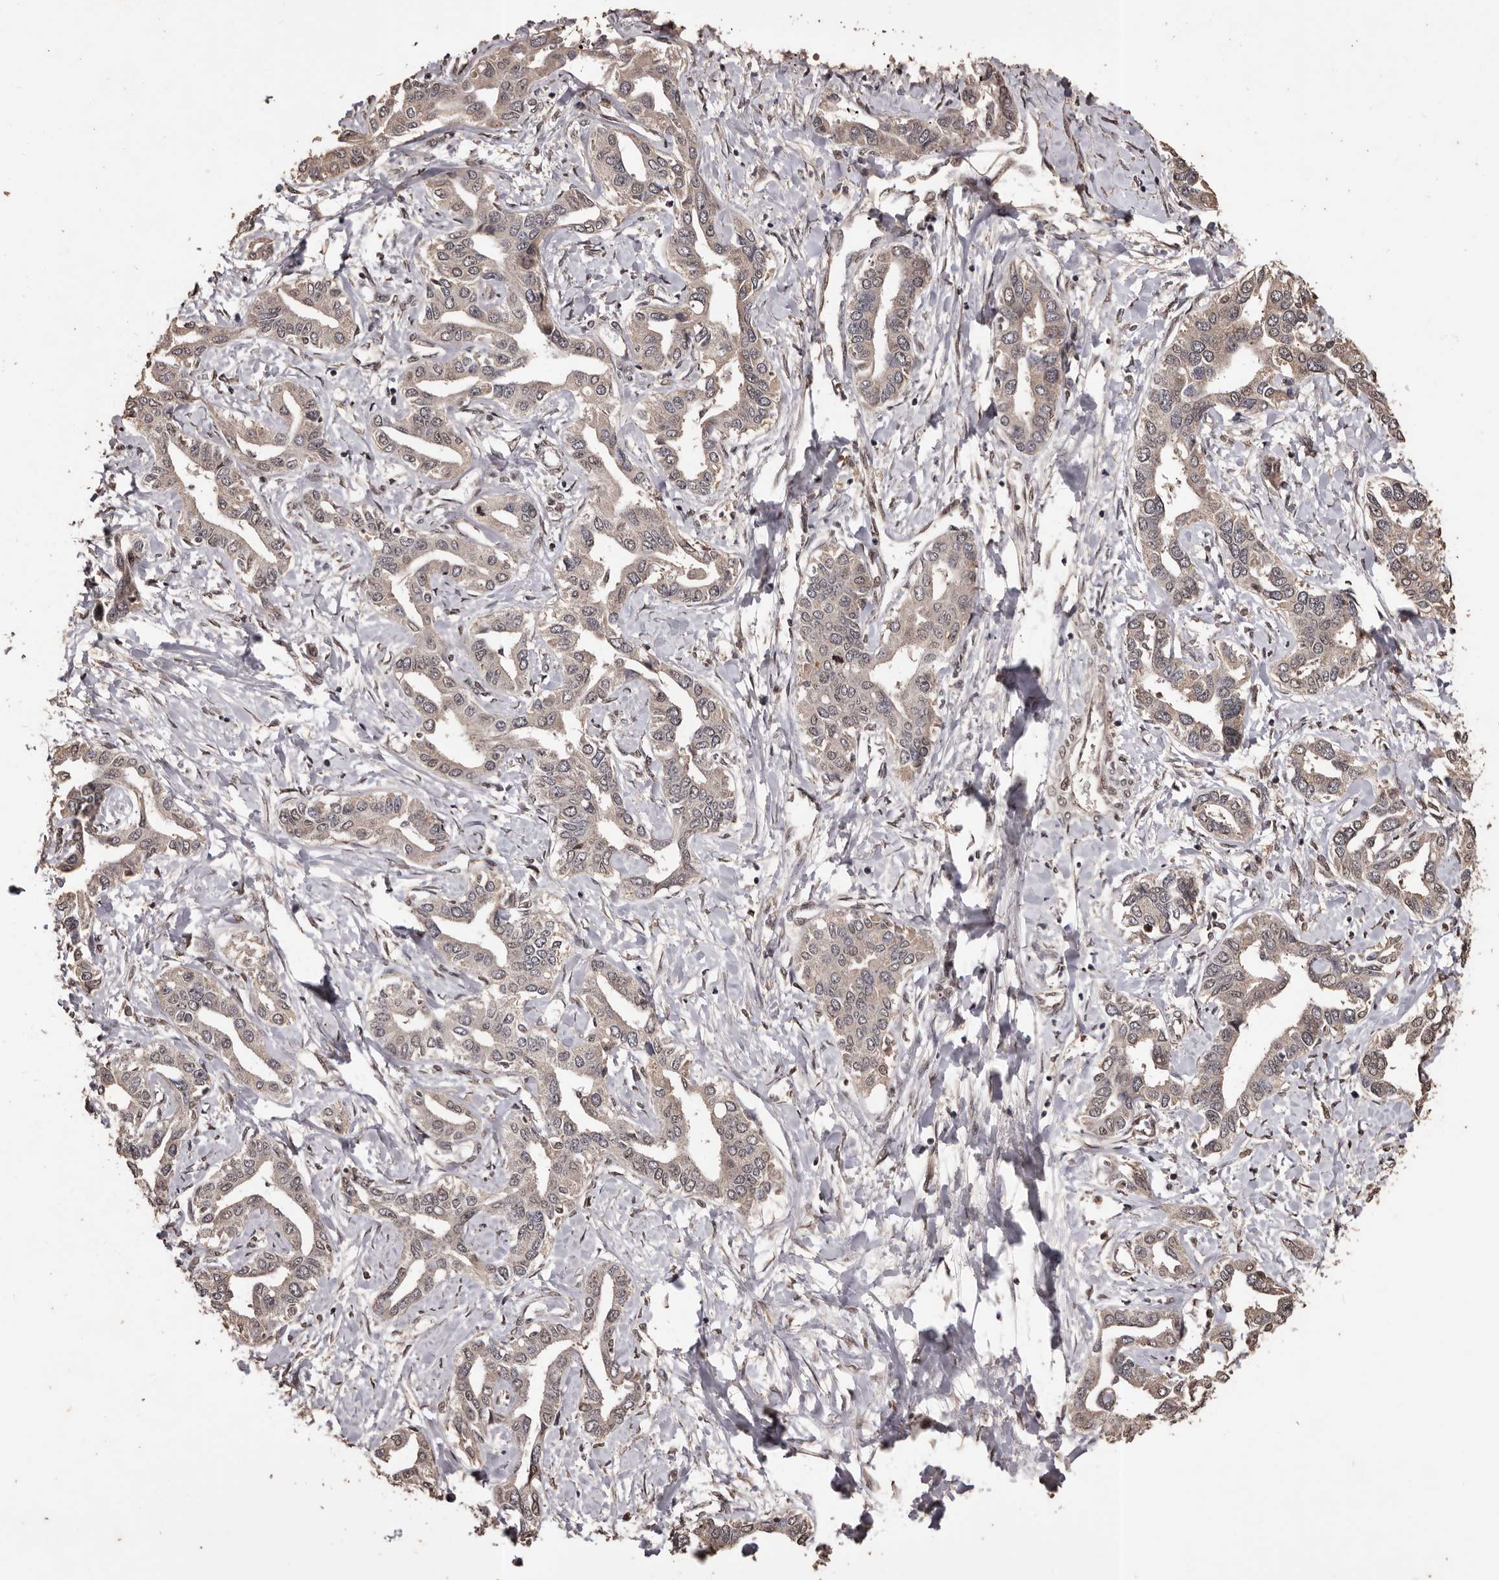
{"staining": {"intensity": "weak", "quantity": "25%-75%", "location": "cytoplasmic/membranous"}, "tissue": "liver cancer", "cell_type": "Tumor cells", "image_type": "cancer", "snomed": [{"axis": "morphology", "description": "Cholangiocarcinoma"}, {"axis": "topography", "description": "Liver"}], "caption": "Immunohistochemistry (IHC) (DAB (3,3'-diaminobenzidine)) staining of cholangiocarcinoma (liver) exhibits weak cytoplasmic/membranous protein staining in approximately 25%-75% of tumor cells.", "gene": "NAV1", "patient": {"sex": "male", "age": 59}}